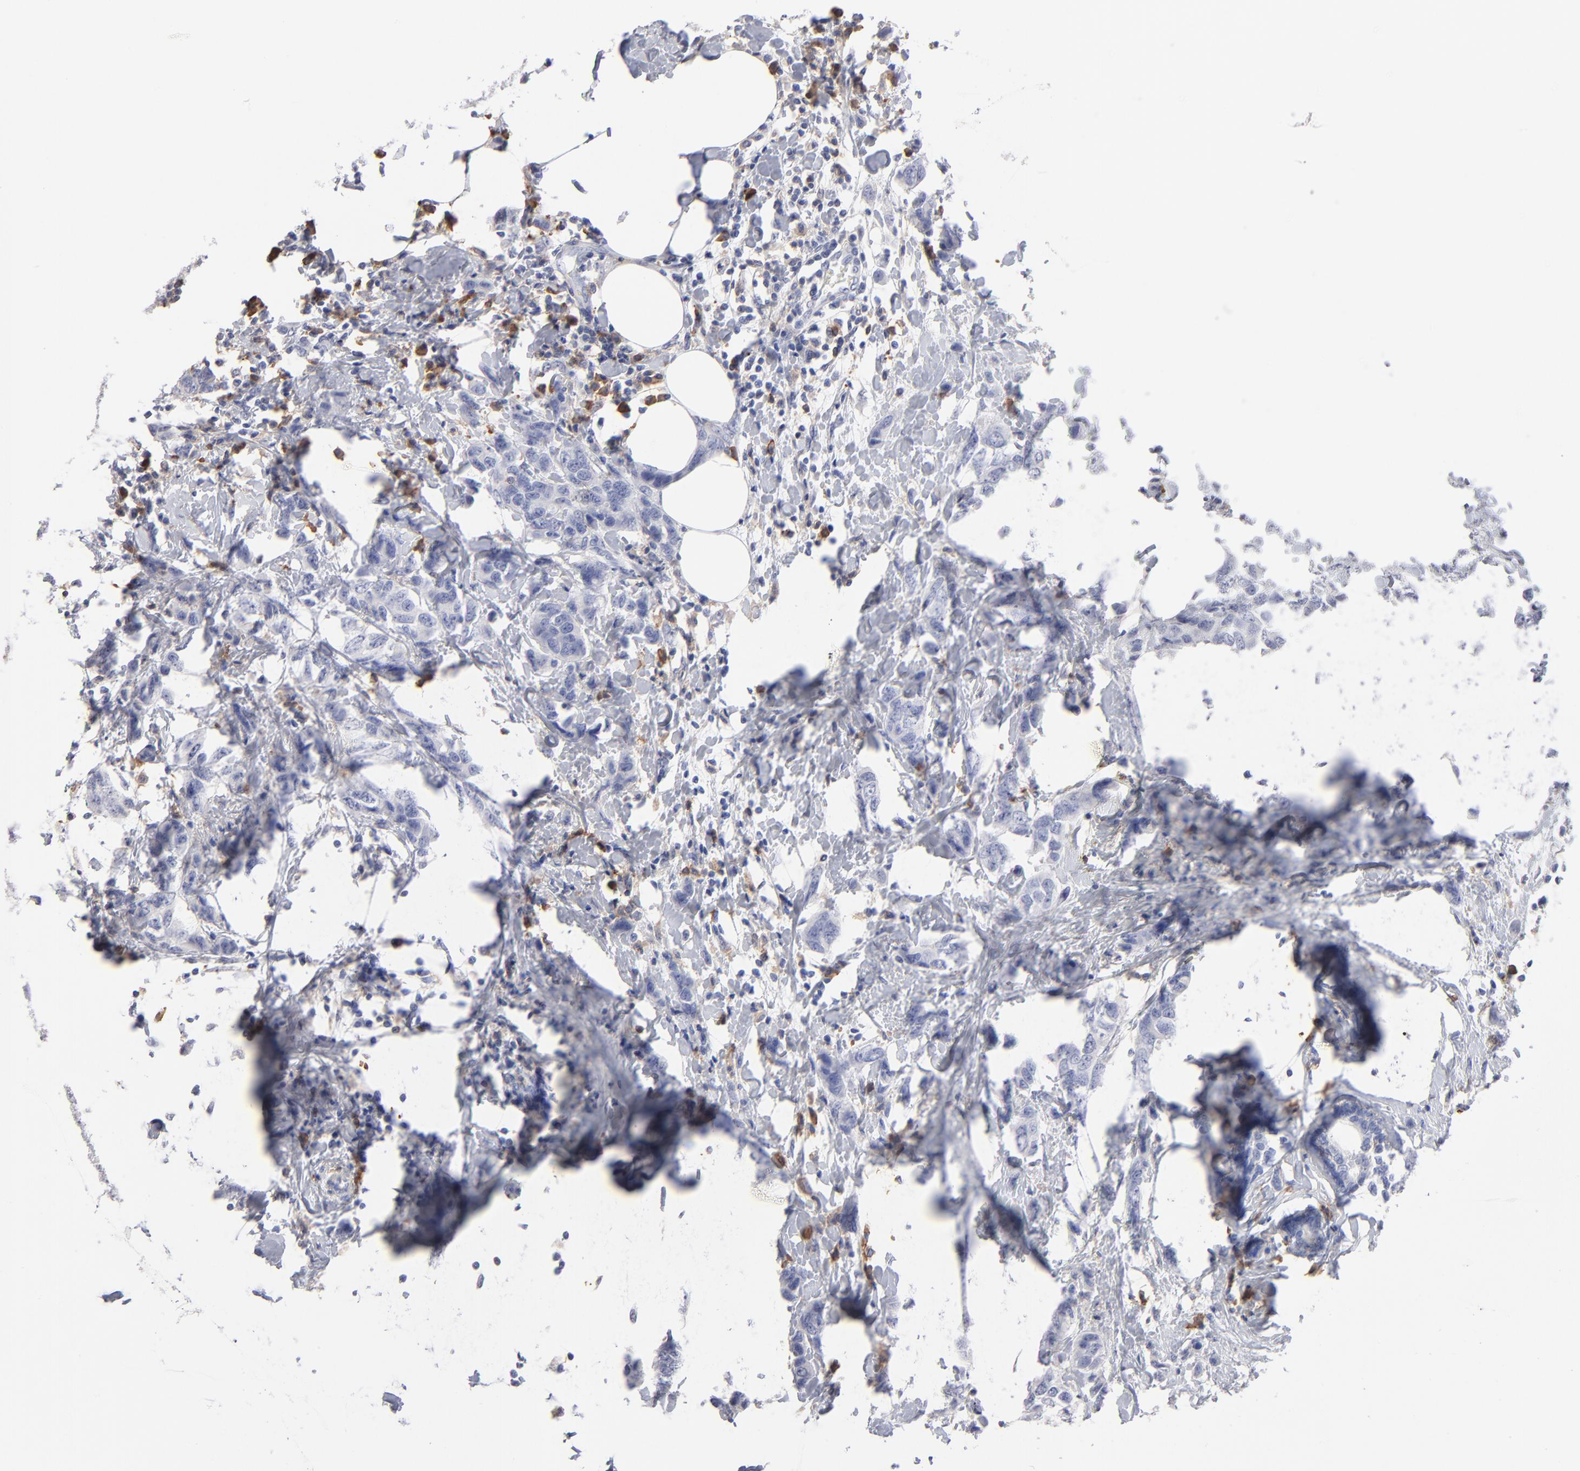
{"staining": {"intensity": "negative", "quantity": "none", "location": "none"}, "tissue": "breast cancer", "cell_type": "Tumor cells", "image_type": "cancer", "snomed": [{"axis": "morphology", "description": "Normal tissue, NOS"}, {"axis": "morphology", "description": "Duct carcinoma"}, {"axis": "topography", "description": "Breast"}], "caption": "Infiltrating ductal carcinoma (breast) stained for a protein using immunohistochemistry demonstrates no positivity tumor cells.", "gene": "LAT2", "patient": {"sex": "female", "age": 50}}